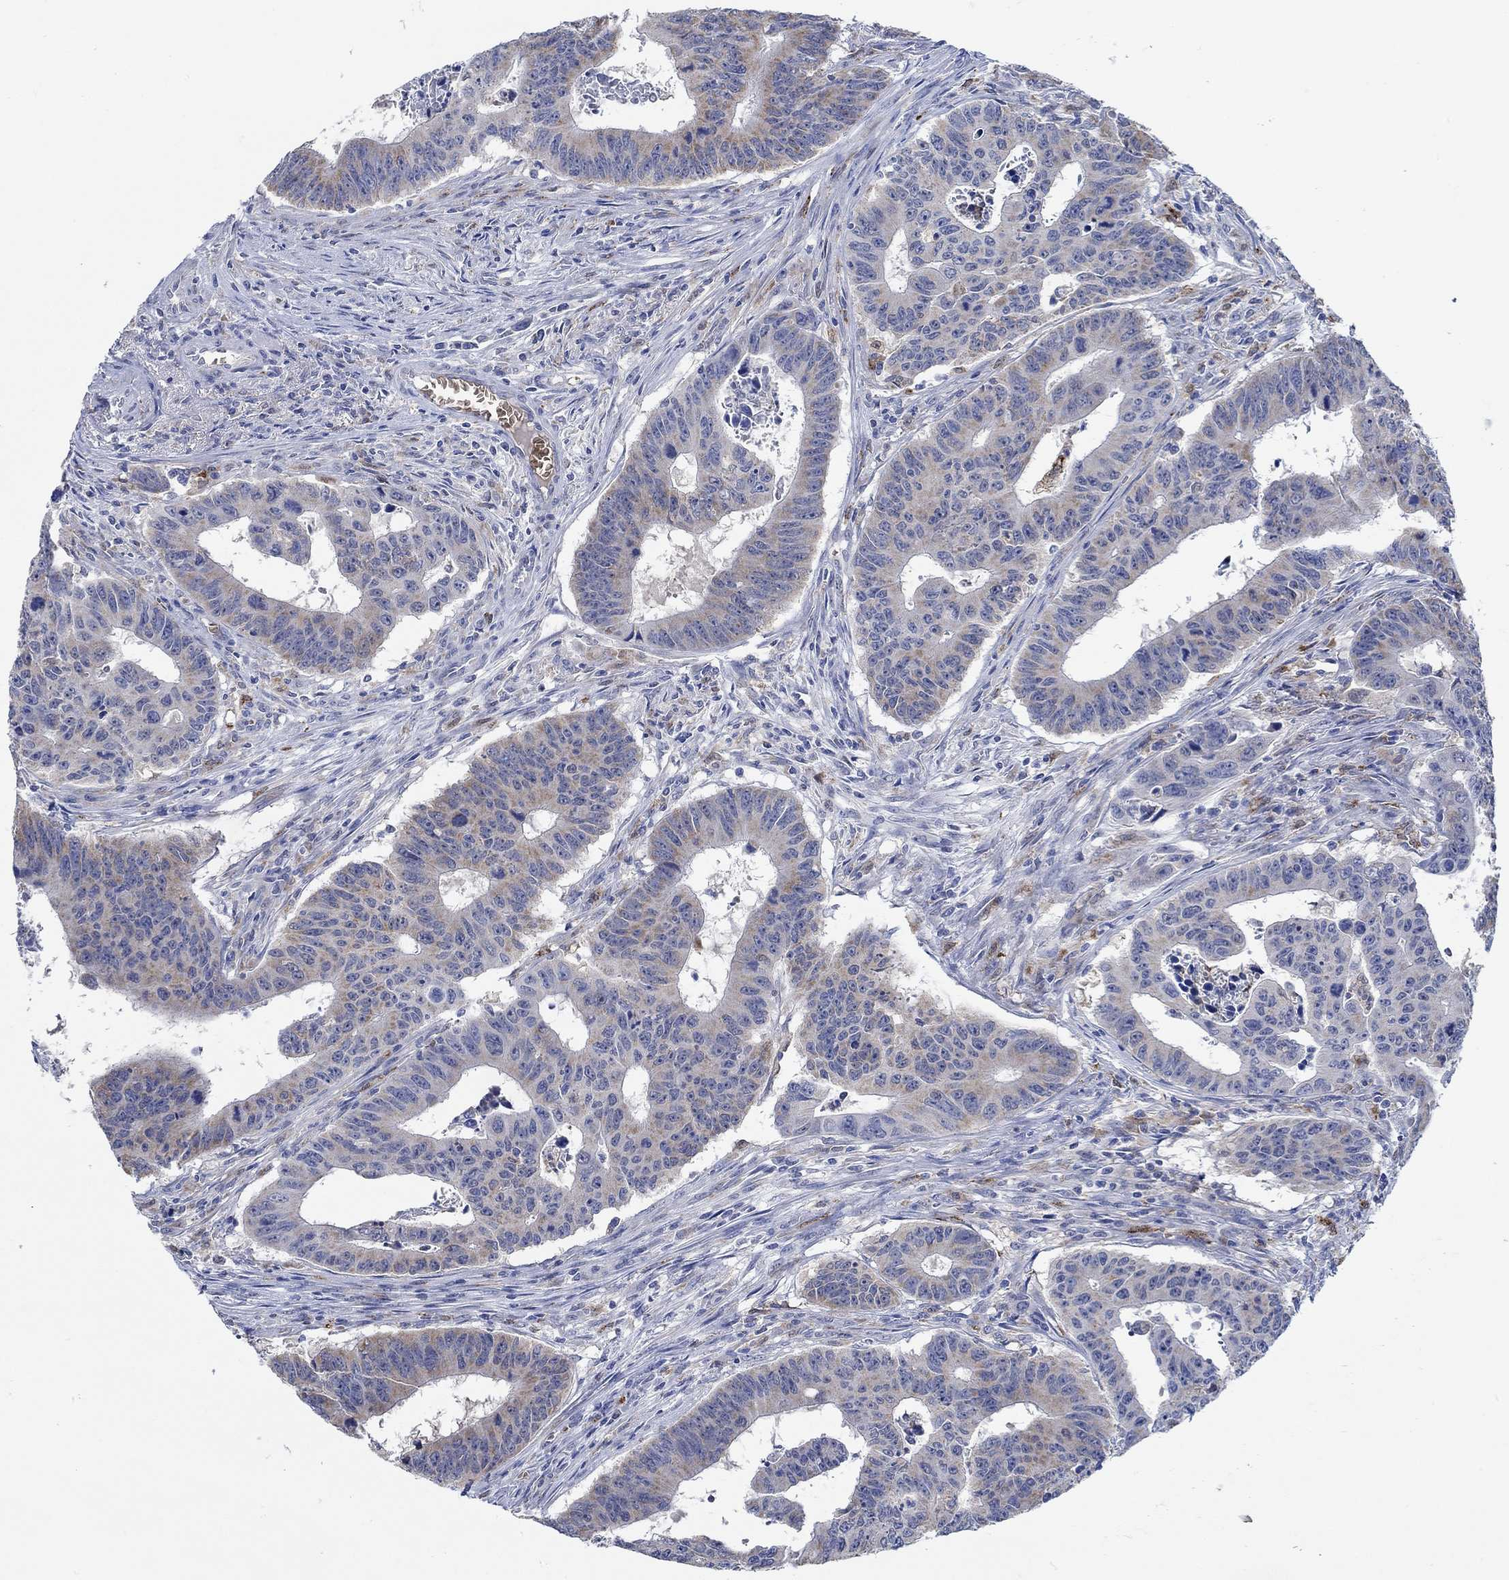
{"staining": {"intensity": "weak", "quantity": "<25%", "location": "cytoplasmic/membranous"}, "tissue": "colorectal cancer", "cell_type": "Tumor cells", "image_type": "cancer", "snomed": [{"axis": "morphology", "description": "Adenocarcinoma, NOS"}, {"axis": "topography", "description": "Appendix"}, {"axis": "topography", "description": "Colon"}, {"axis": "topography", "description": "Cecum"}, {"axis": "topography", "description": "Colon asc"}], "caption": "Protein analysis of colorectal adenocarcinoma demonstrates no significant staining in tumor cells.", "gene": "MPP1", "patient": {"sex": "female", "age": 85}}